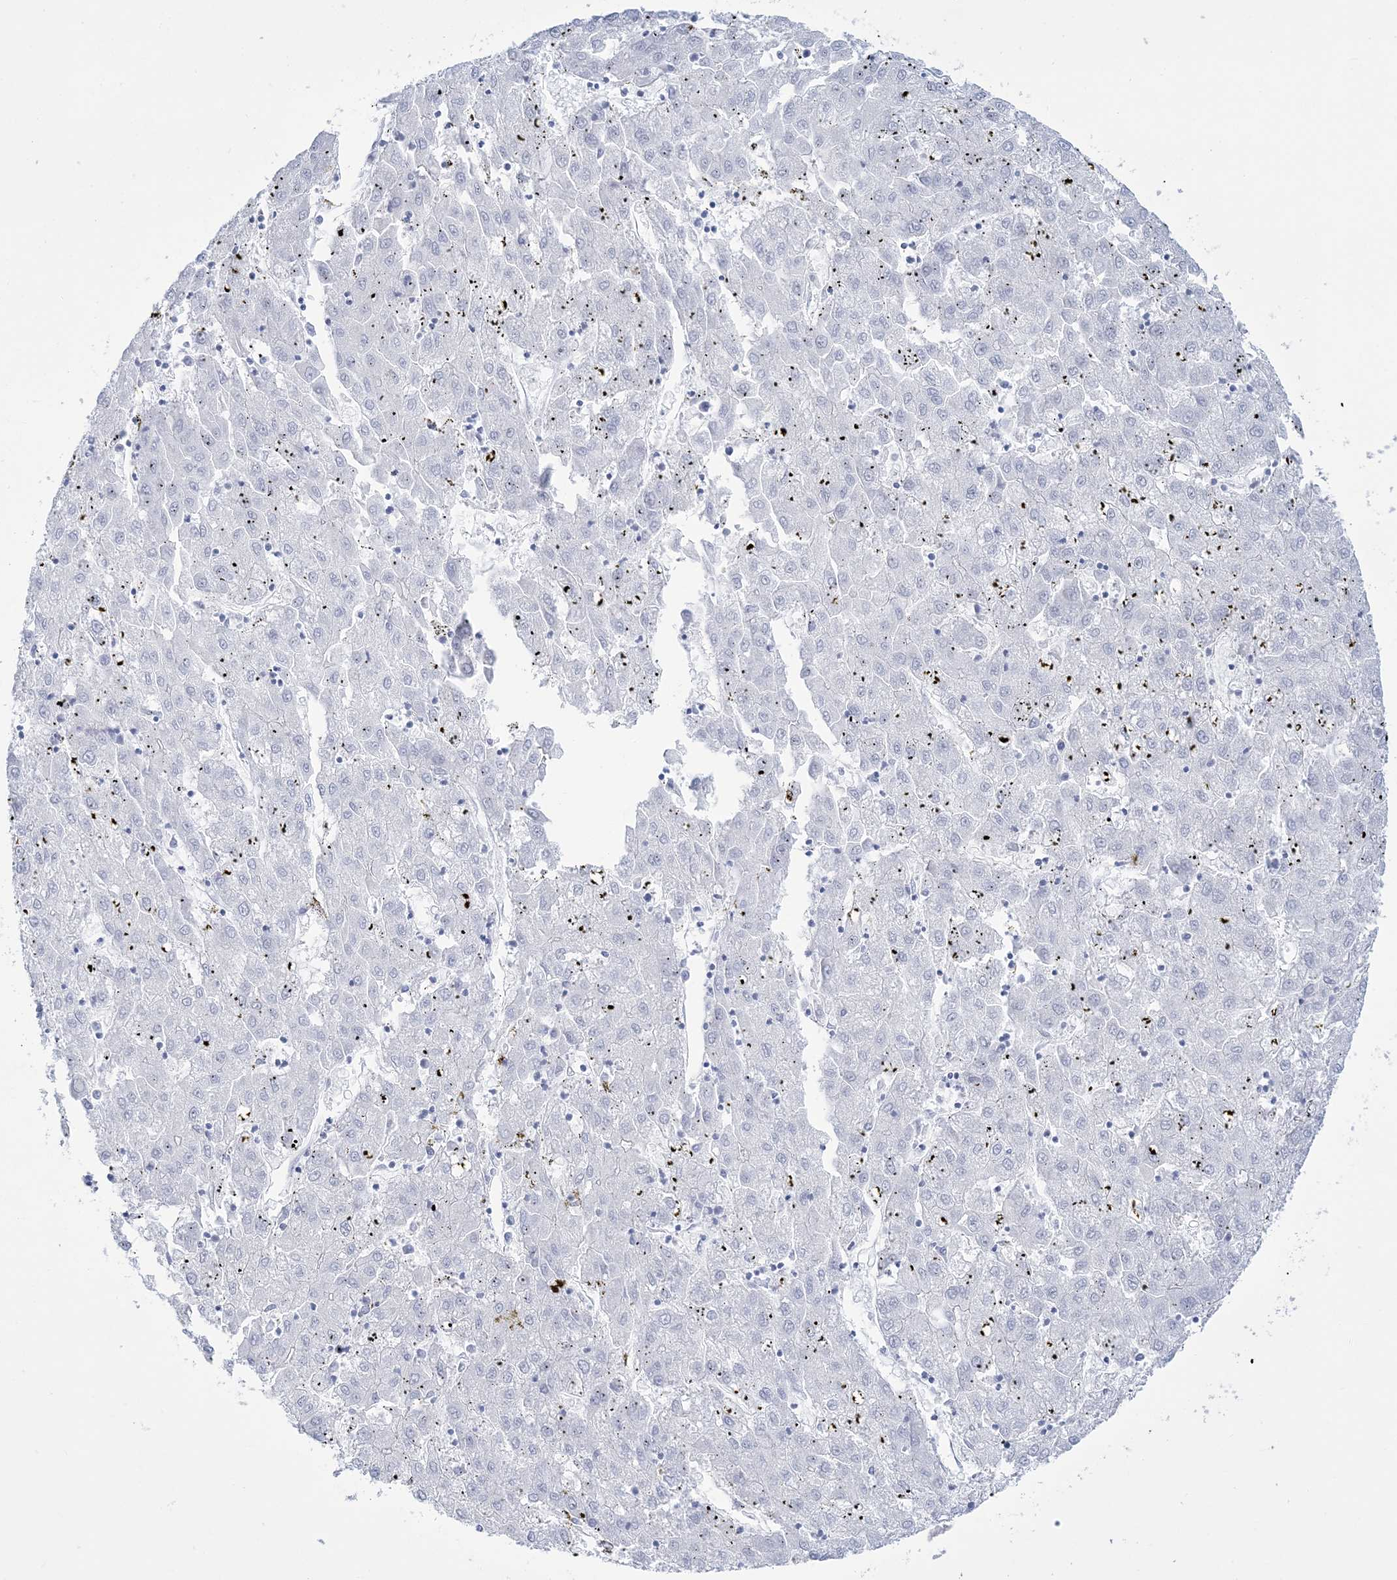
{"staining": {"intensity": "negative", "quantity": "none", "location": "none"}, "tissue": "liver cancer", "cell_type": "Tumor cells", "image_type": "cancer", "snomed": [{"axis": "morphology", "description": "Carcinoma, Hepatocellular, NOS"}, {"axis": "topography", "description": "Liver"}], "caption": "Micrograph shows no significant protein positivity in tumor cells of liver hepatocellular carcinoma.", "gene": "RBP2", "patient": {"sex": "male", "age": 72}}